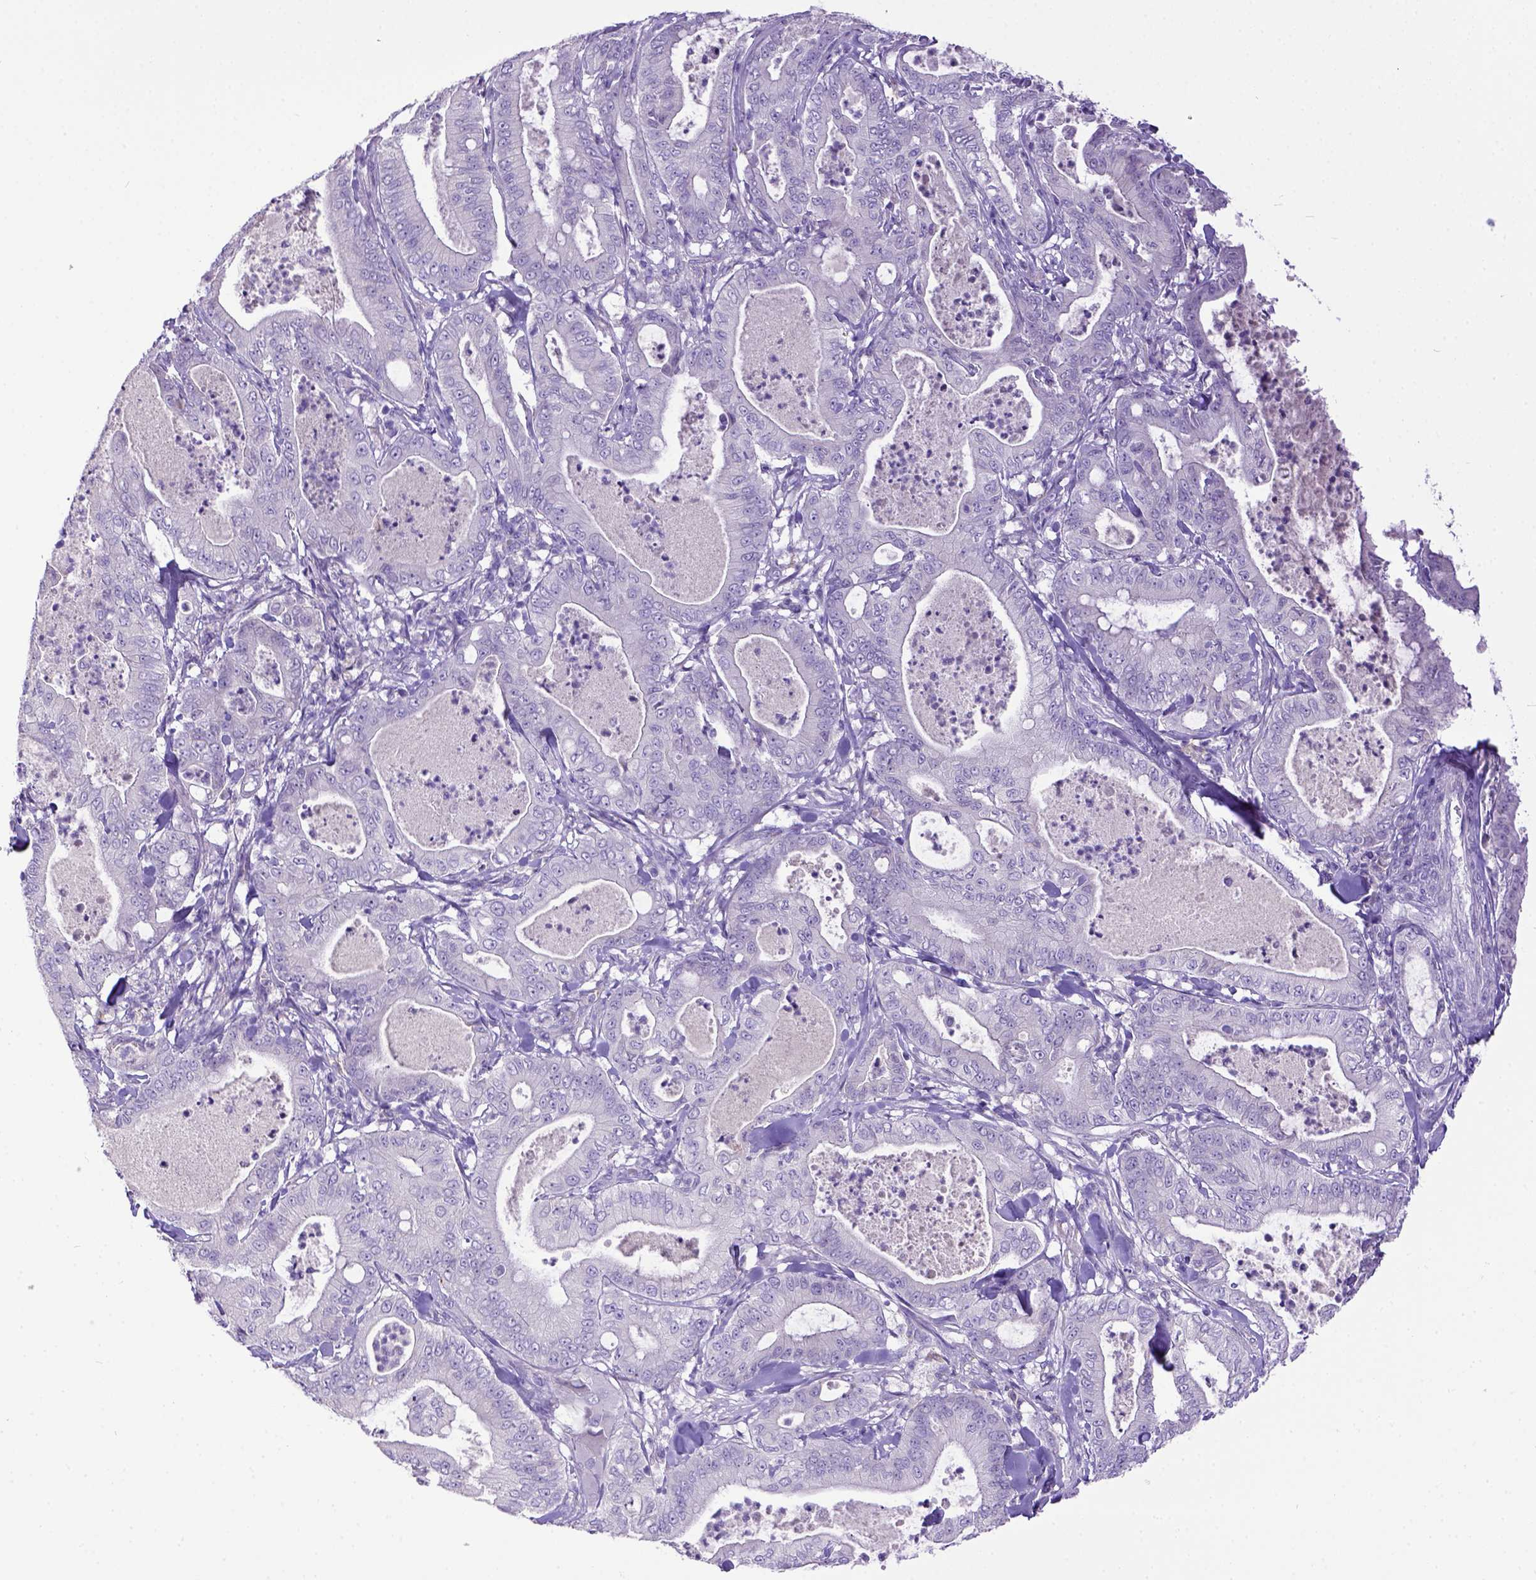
{"staining": {"intensity": "negative", "quantity": "none", "location": "none"}, "tissue": "pancreatic cancer", "cell_type": "Tumor cells", "image_type": "cancer", "snomed": [{"axis": "morphology", "description": "Adenocarcinoma, NOS"}, {"axis": "topography", "description": "Pancreas"}], "caption": "High power microscopy histopathology image of an IHC photomicrograph of pancreatic cancer (adenocarcinoma), revealing no significant positivity in tumor cells.", "gene": "KIT", "patient": {"sex": "male", "age": 71}}